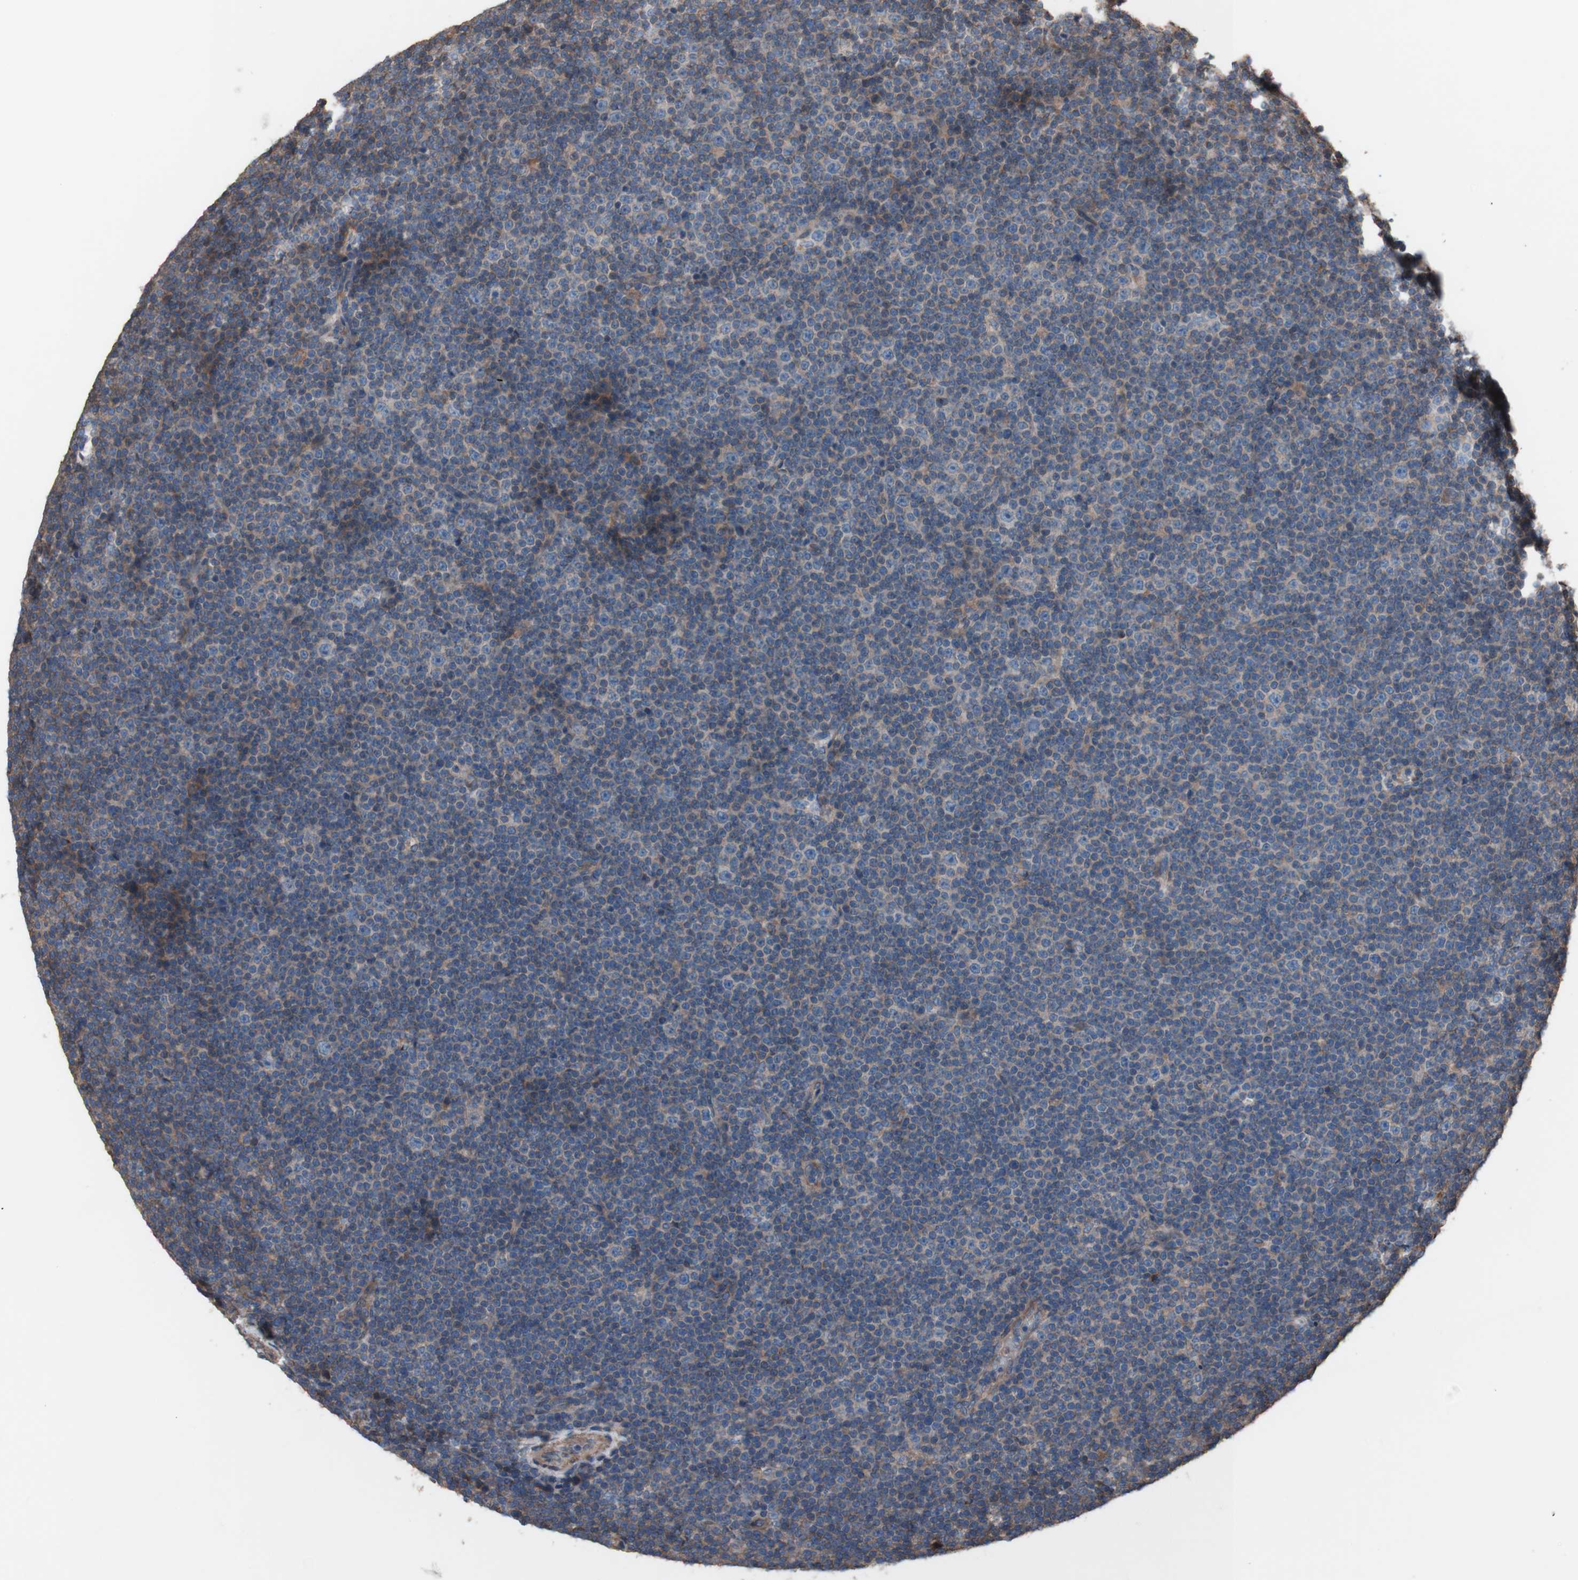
{"staining": {"intensity": "weak", "quantity": ">75%", "location": "cytoplasmic/membranous"}, "tissue": "lymphoma", "cell_type": "Tumor cells", "image_type": "cancer", "snomed": [{"axis": "morphology", "description": "Malignant lymphoma, non-Hodgkin's type, Low grade"}, {"axis": "topography", "description": "Lymph node"}], "caption": "Protein analysis of lymphoma tissue reveals weak cytoplasmic/membranous expression in about >75% of tumor cells.", "gene": "COPB1", "patient": {"sex": "female", "age": 67}}